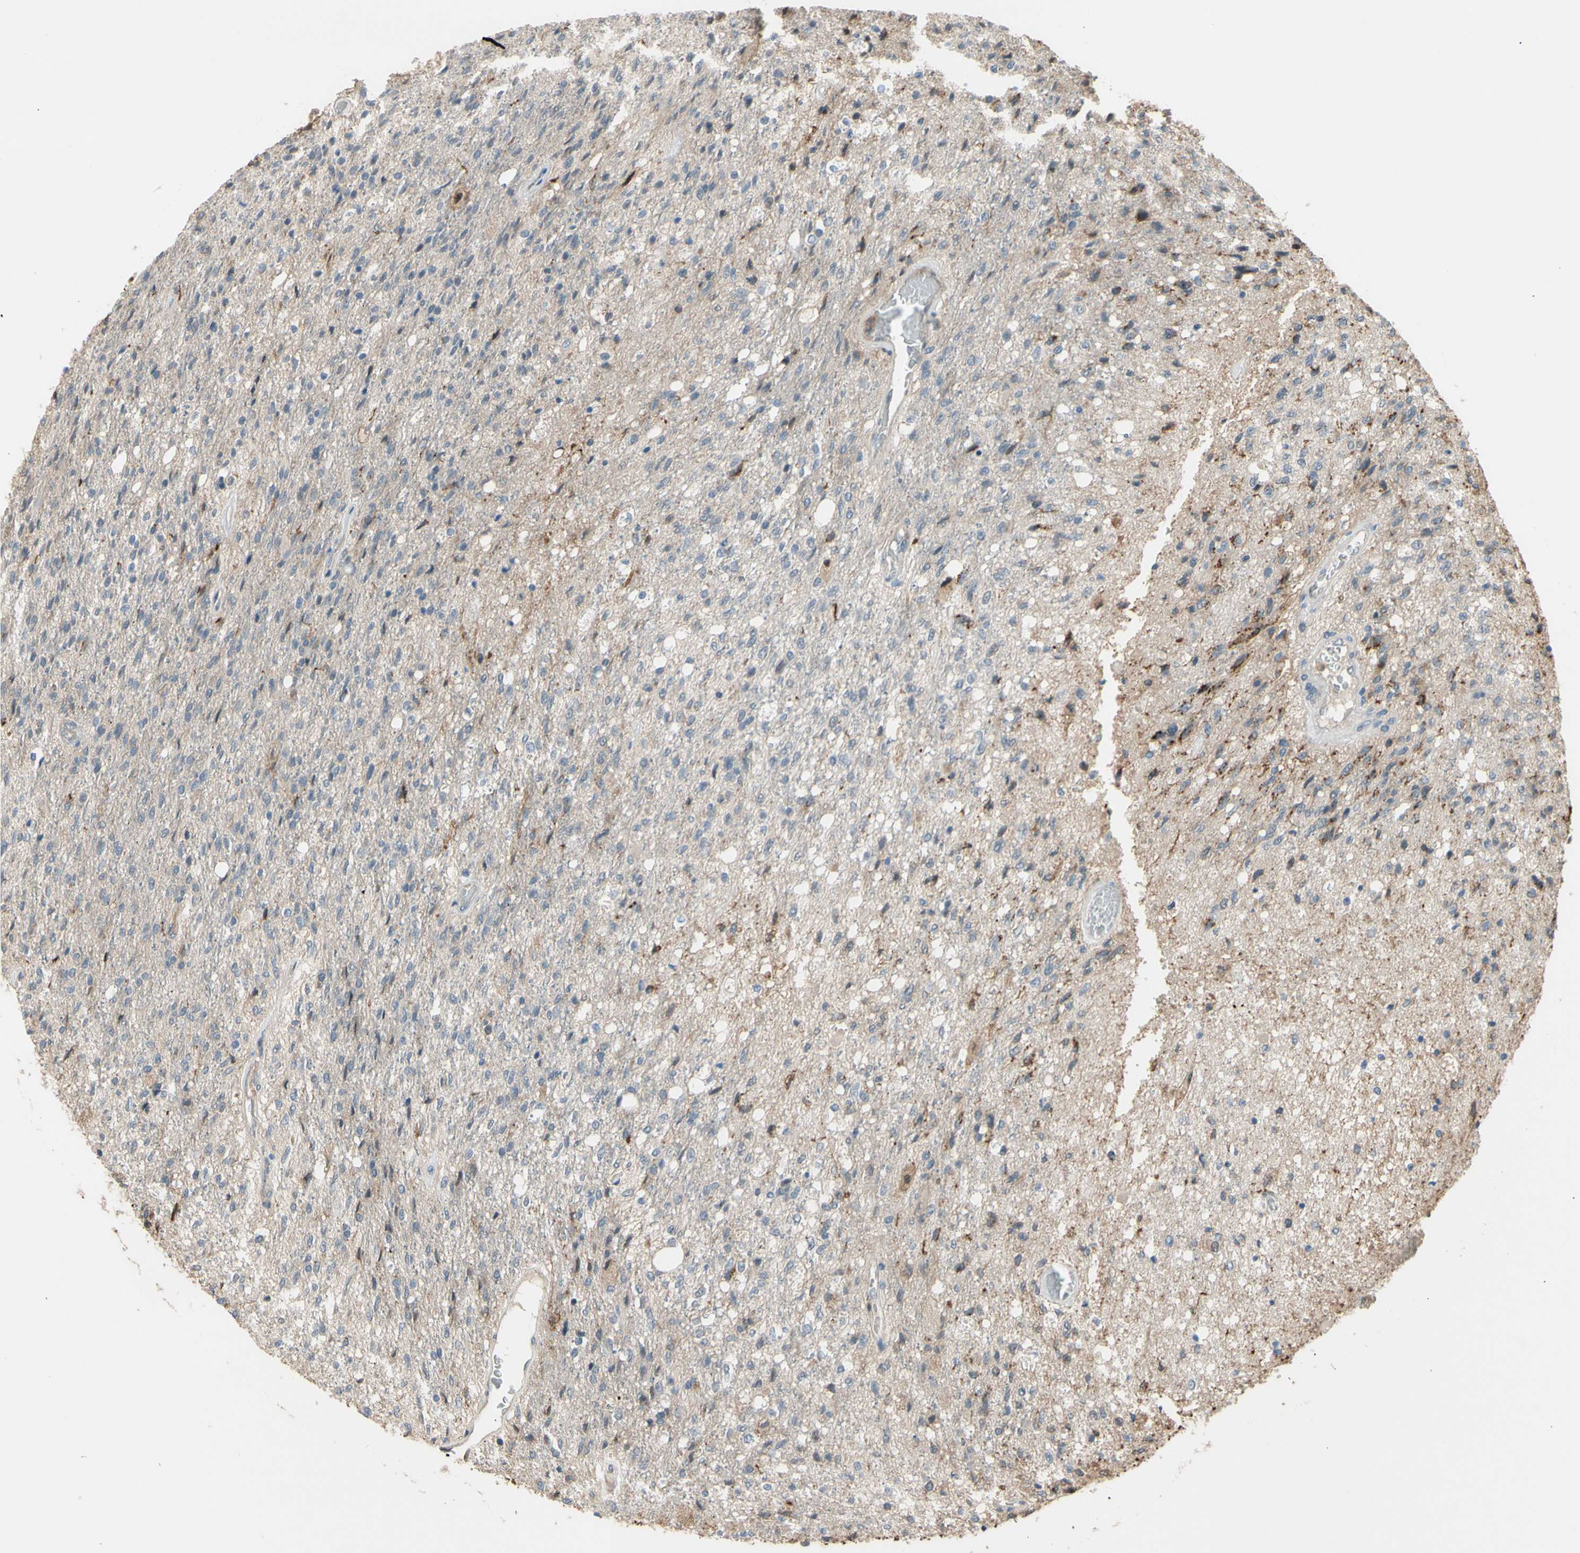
{"staining": {"intensity": "weak", "quantity": "25%-75%", "location": "cytoplasmic/membranous"}, "tissue": "glioma", "cell_type": "Tumor cells", "image_type": "cancer", "snomed": [{"axis": "morphology", "description": "Normal tissue, NOS"}, {"axis": "morphology", "description": "Glioma, malignant, High grade"}, {"axis": "topography", "description": "Cerebral cortex"}], "caption": "This micrograph displays immunohistochemistry (IHC) staining of human glioma, with low weak cytoplasmic/membranous expression in about 25%-75% of tumor cells.", "gene": "GALNT5", "patient": {"sex": "male", "age": 77}}